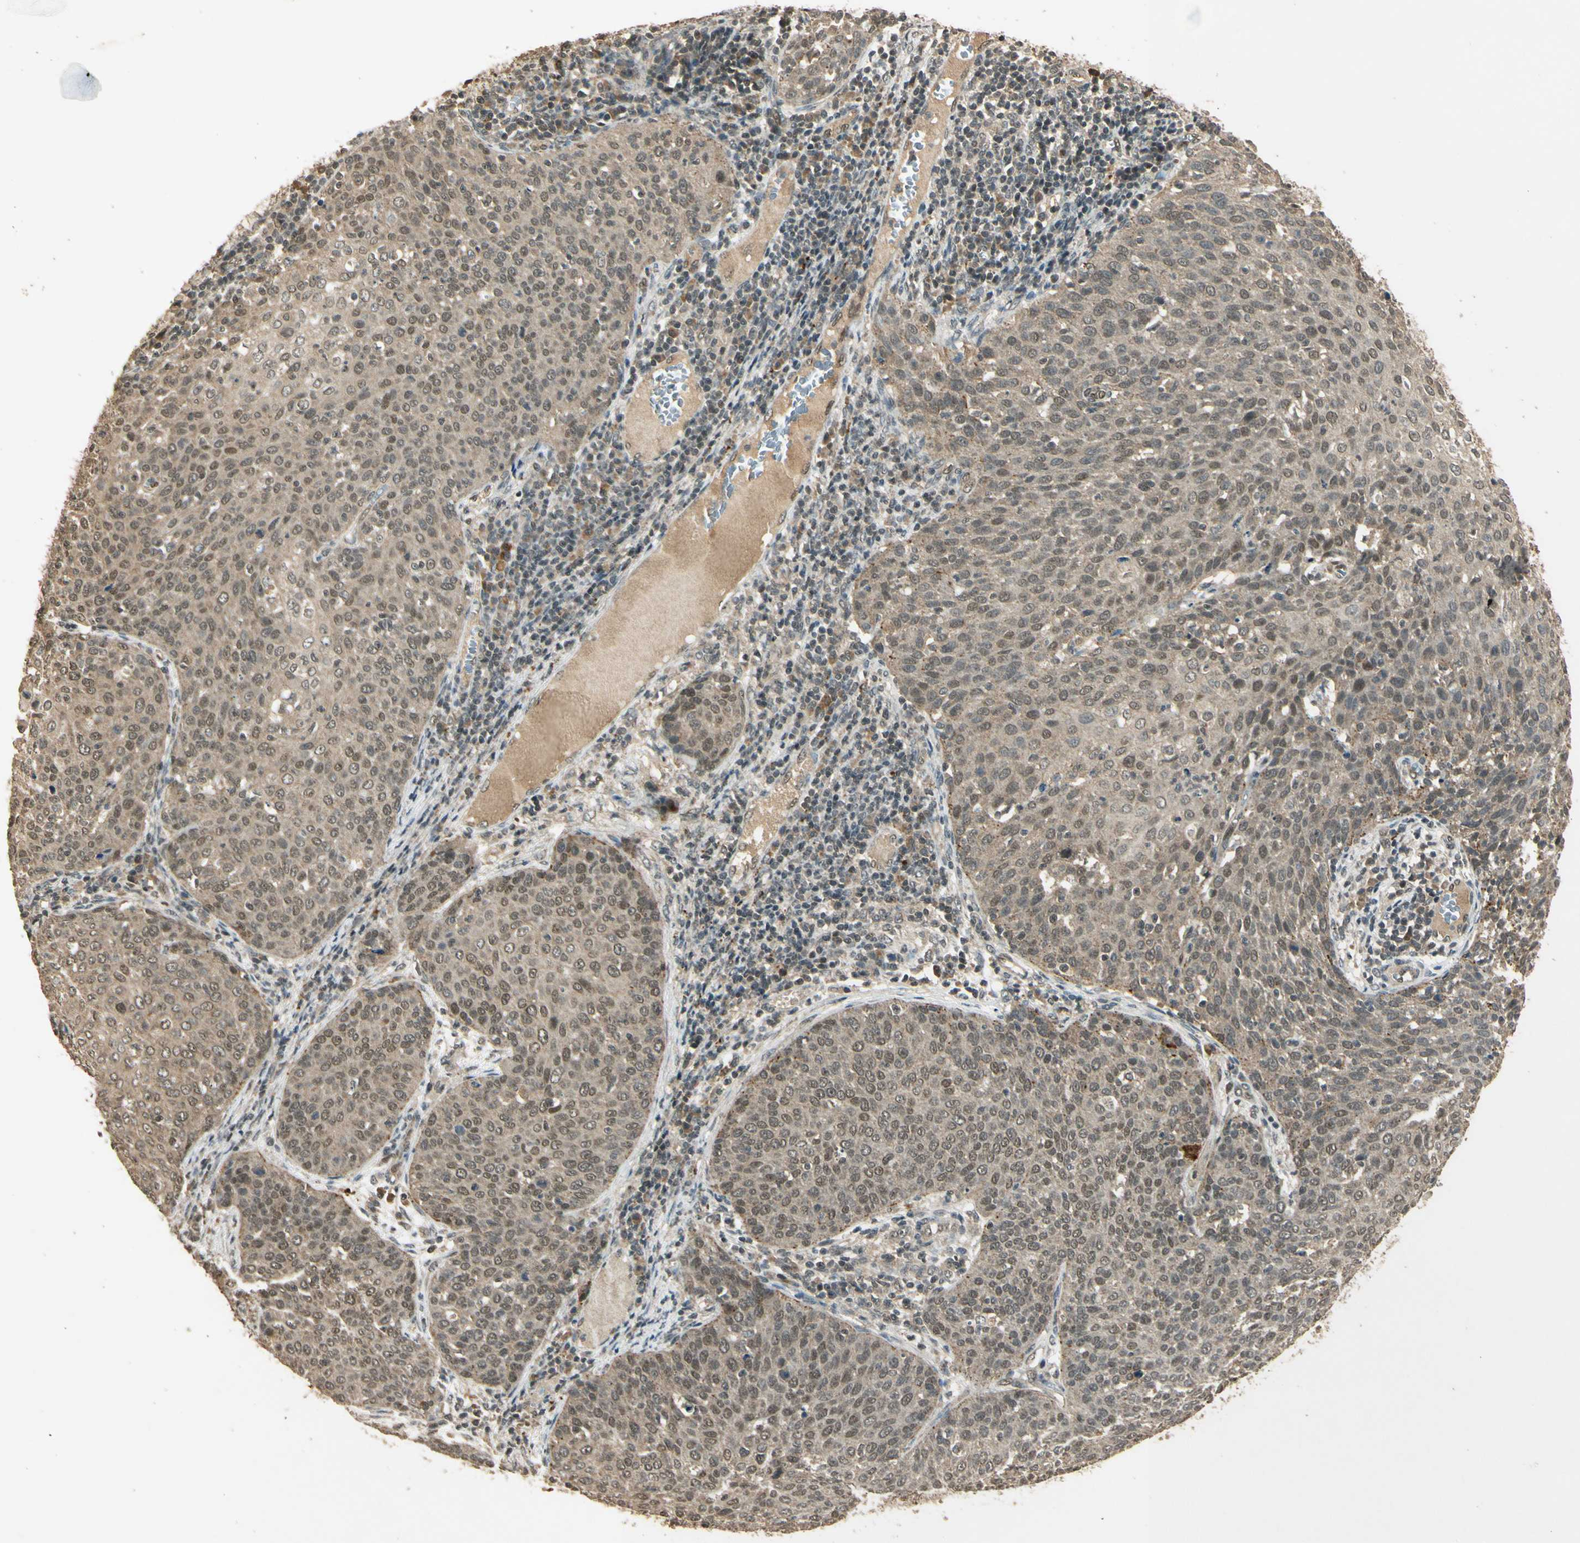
{"staining": {"intensity": "moderate", "quantity": ">75%", "location": "cytoplasmic/membranous,nuclear"}, "tissue": "cervical cancer", "cell_type": "Tumor cells", "image_type": "cancer", "snomed": [{"axis": "morphology", "description": "Squamous cell carcinoma, NOS"}, {"axis": "topography", "description": "Cervix"}], "caption": "Approximately >75% of tumor cells in human squamous cell carcinoma (cervical) reveal moderate cytoplasmic/membranous and nuclear protein positivity as visualized by brown immunohistochemical staining.", "gene": "GMEB2", "patient": {"sex": "female", "age": 38}}